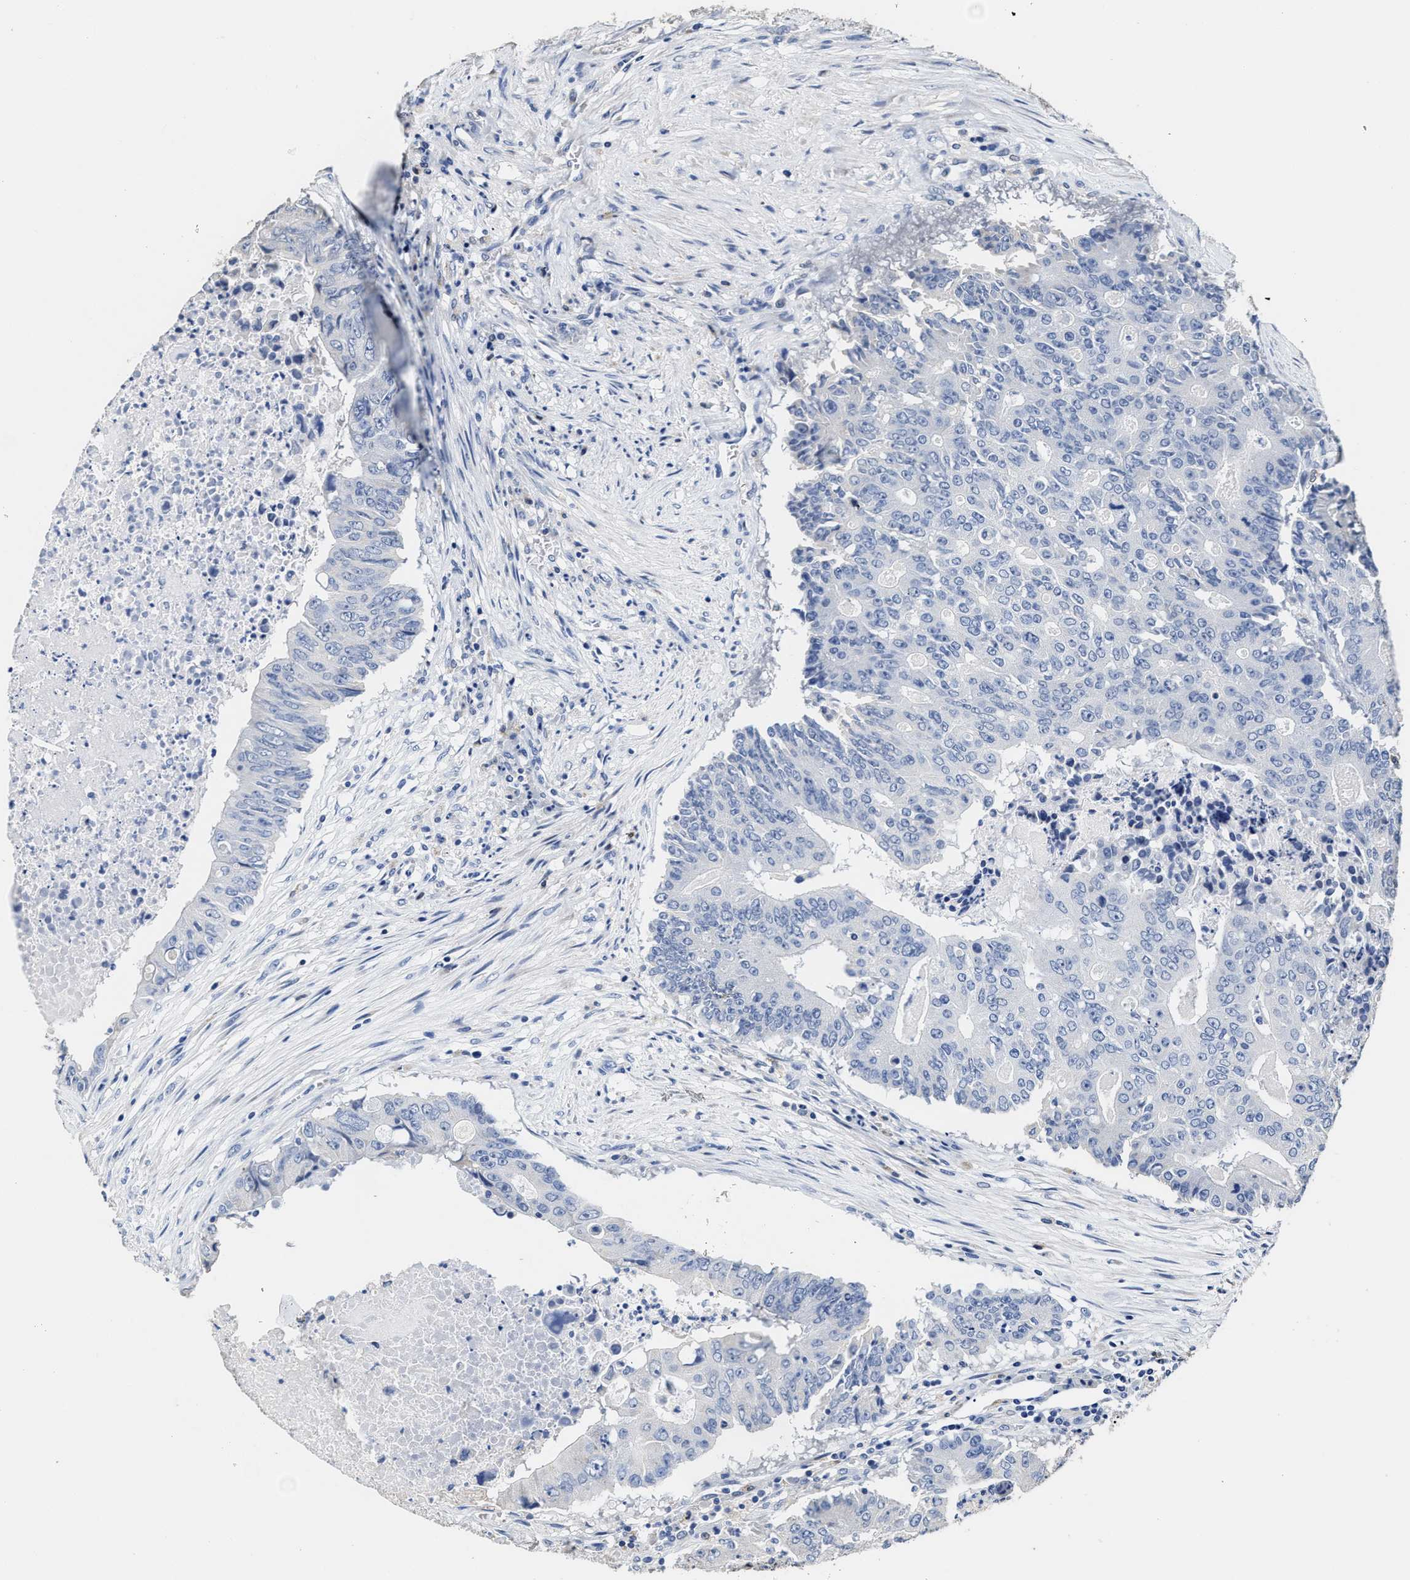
{"staining": {"intensity": "negative", "quantity": "none", "location": "none"}, "tissue": "colorectal cancer", "cell_type": "Tumor cells", "image_type": "cancer", "snomed": [{"axis": "morphology", "description": "Adenocarcinoma, NOS"}, {"axis": "topography", "description": "Colon"}], "caption": "Immunohistochemistry photomicrograph of neoplastic tissue: colorectal cancer (adenocarcinoma) stained with DAB (3,3'-diaminobenzidine) exhibits no significant protein staining in tumor cells.", "gene": "ZFAT", "patient": {"sex": "male", "age": 87}}